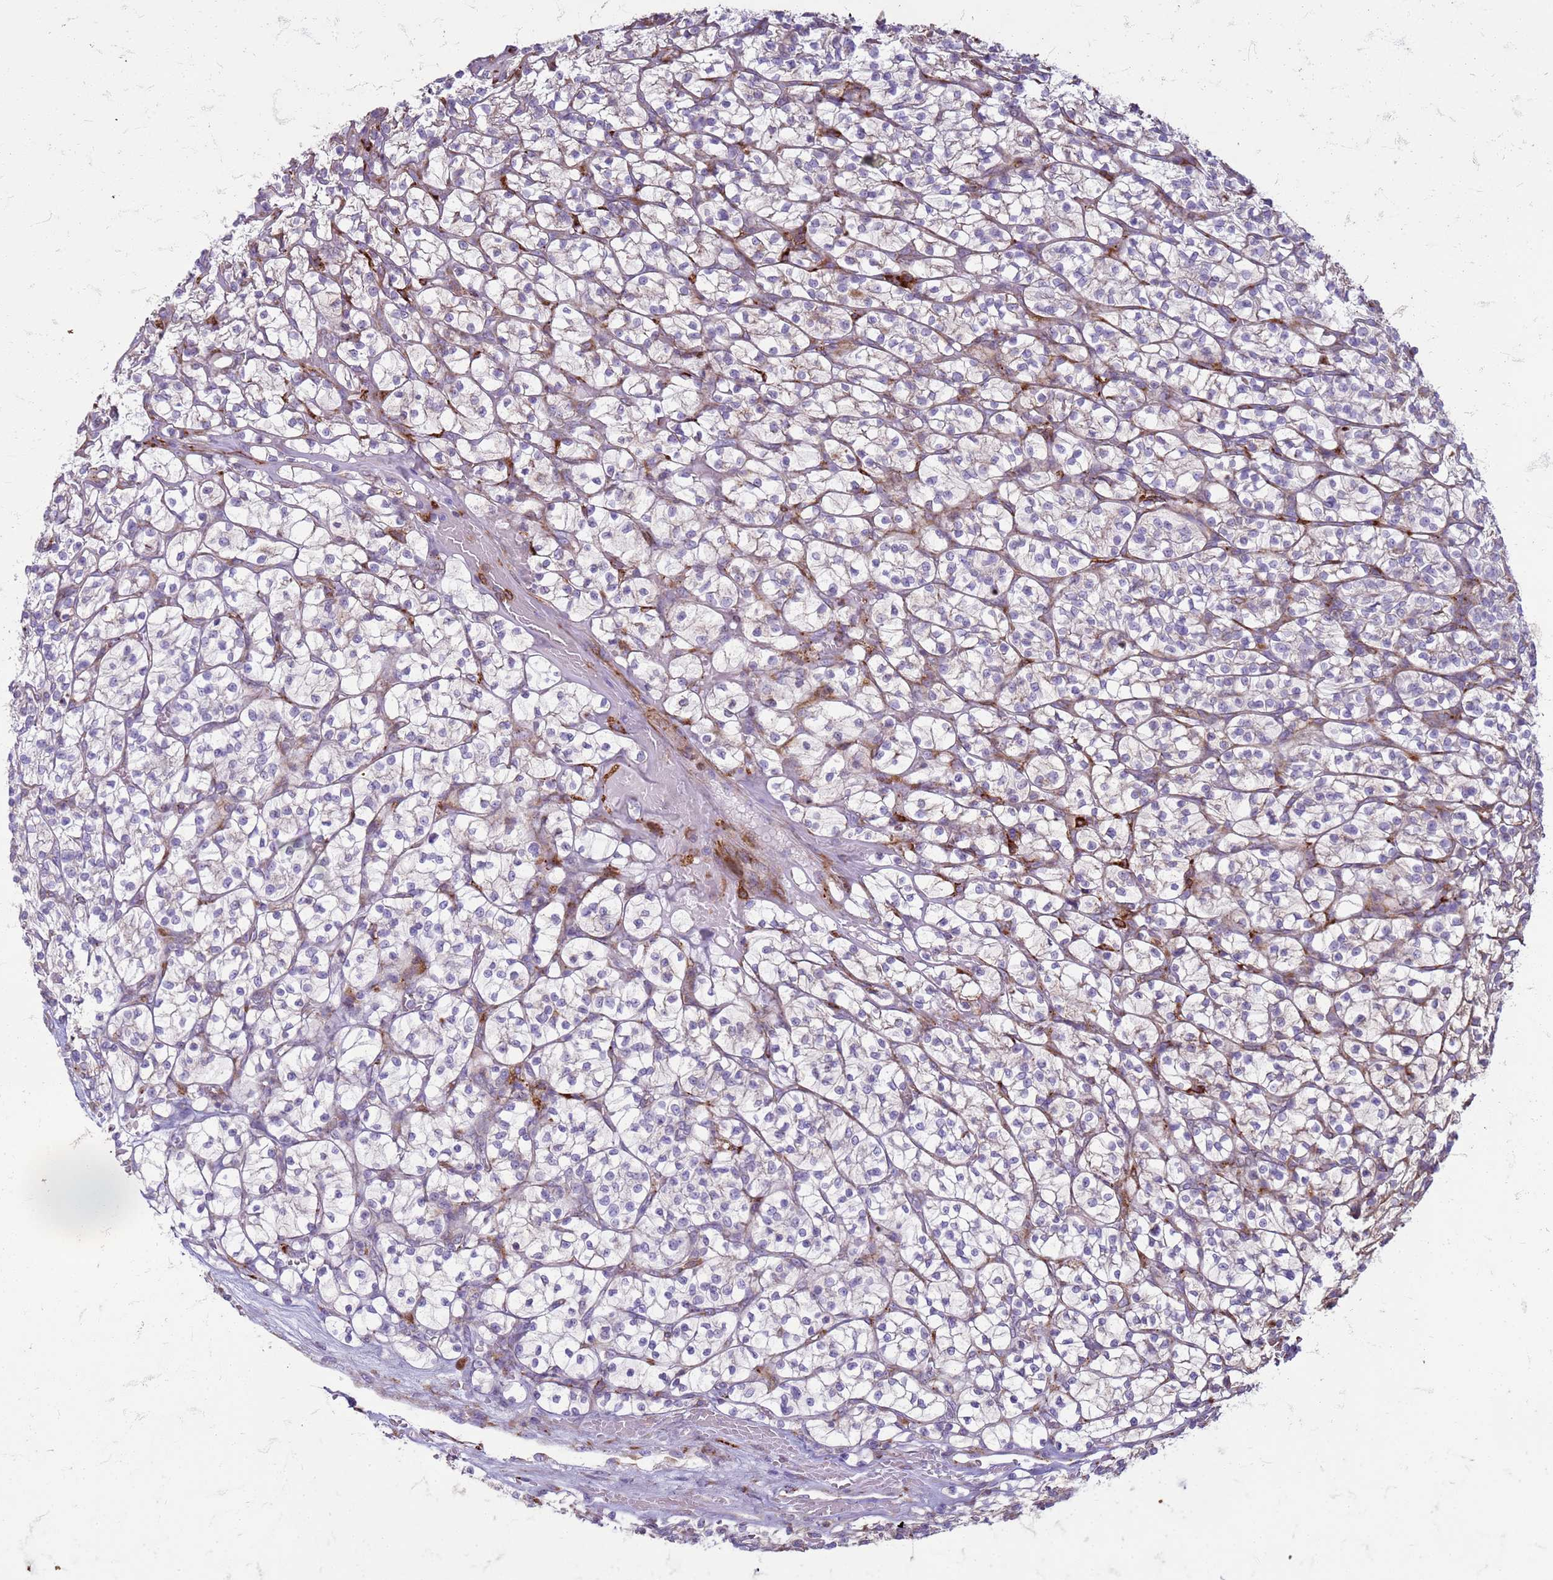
{"staining": {"intensity": "weak", "quantity": "<25%", "location": "cytoplasmic/membranous"}, "tissue": "renal cancer", "cell_type": "Tumor cells", "image_type": "cancer", "snomed": [{"axis": "morphology", "description": "Adenocarcinoma, NOS"}, {"axis": "topography", "description": "Kidney"}], "caption": "Human adenocarcinoma (renal) stained for a protein using IHC reveals no staining in tumor cells.", "gene": "PDK3", "patient": {"sex": "female", "age": 64}}